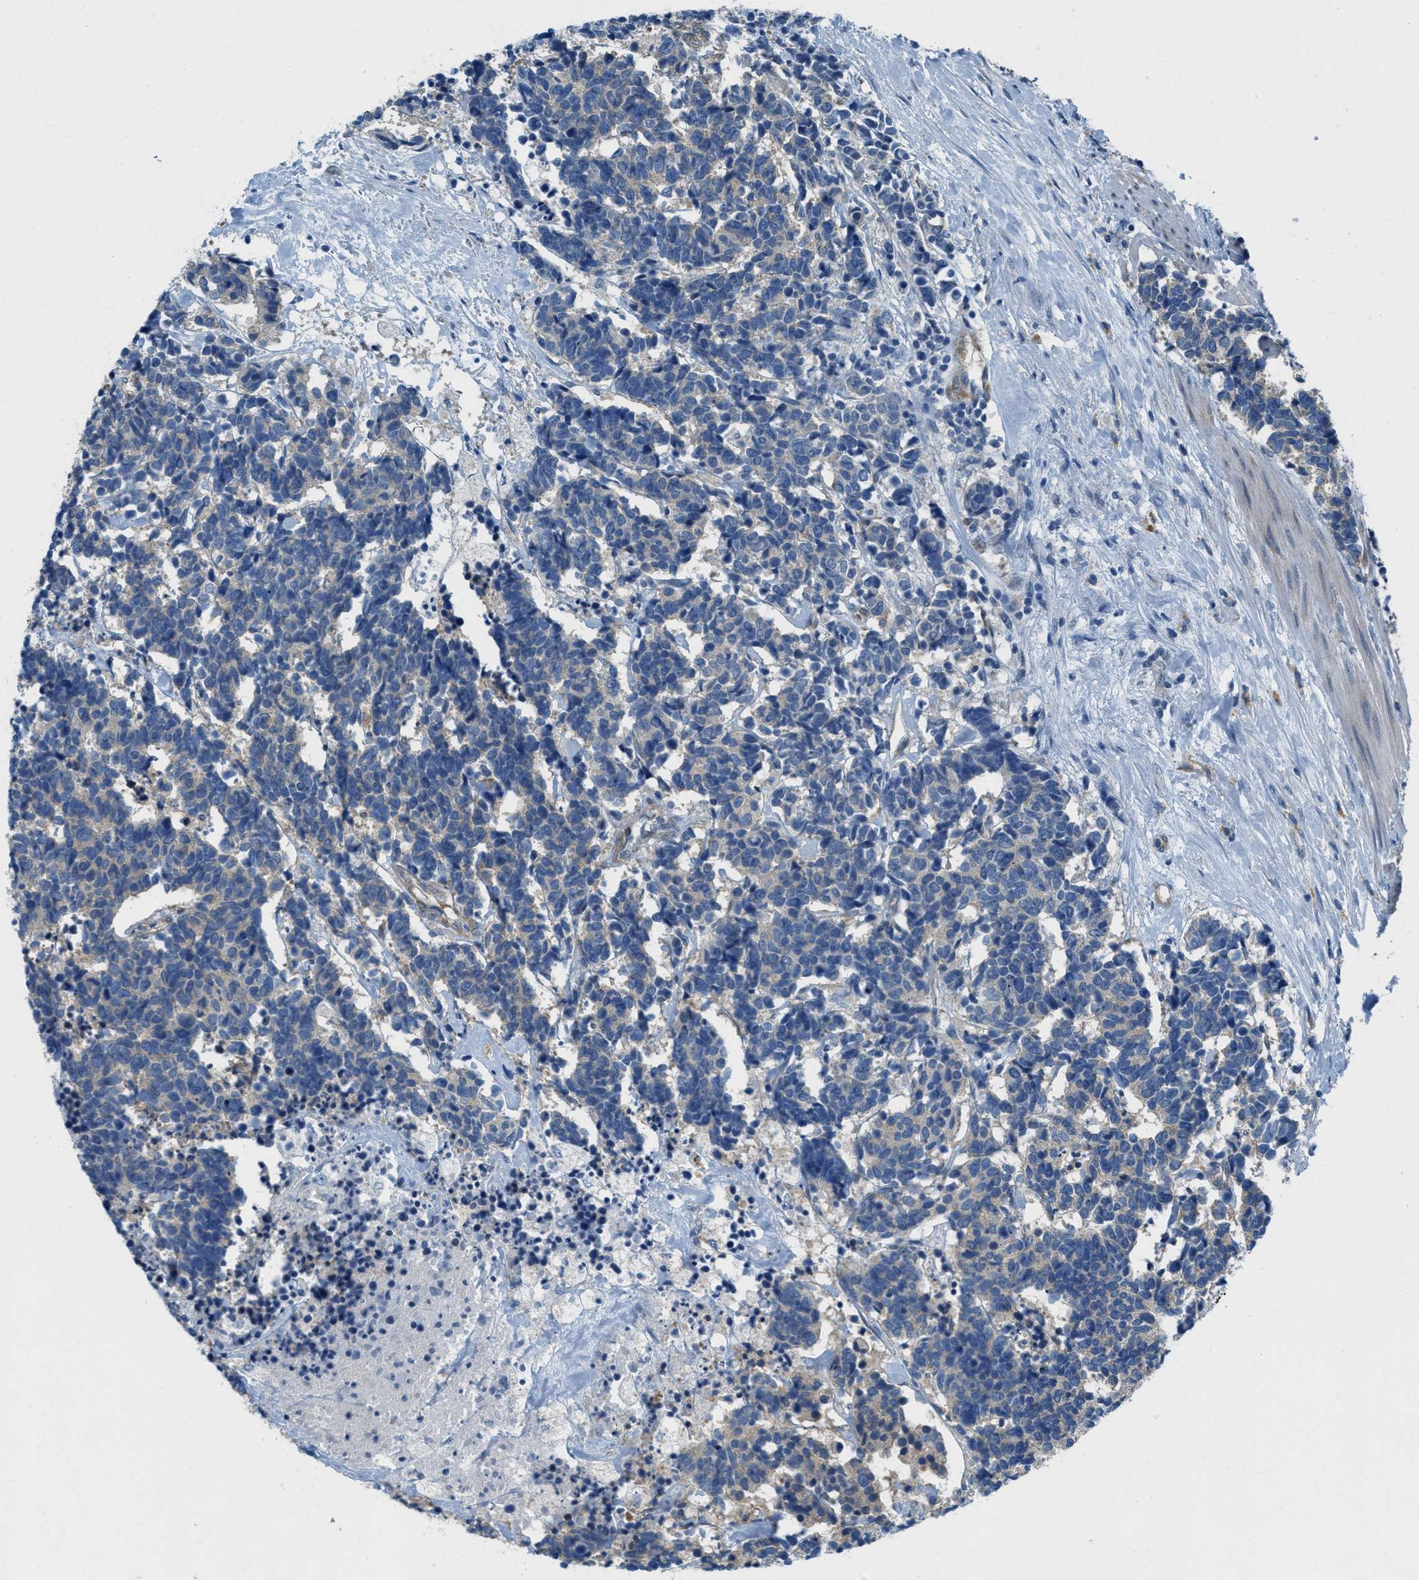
{"staining": {"intensity": "weak", "quantity": "<25%", "location": "cytoplasmic/membranous"}, "tissue": "carcinoid", "cell_type": "Tumor cells", "image_type": "cancer", "snomed": [{"axis": "morphology", "description": "Carcinoma, NOS"}, {"axis": "morphology", "description": "Carcinoid, malignant, NOS"}, {"axis": "topography", "description": "Urinary bladder"}], "caption": "DAB (3,3'-diaminobenzidine) immunohistochemical staining of malignant carcinoid shows no significant staining in tumor cells. The staining was performed using DAB (3,3'-diaminobenzidine) to visualize the protein expression in brown, while the nuclei were stained in blue with hematoxylin (Magnification: 20x).", "gene": "MAPRE2", "patient": {"sex": "male", "age": 57}}